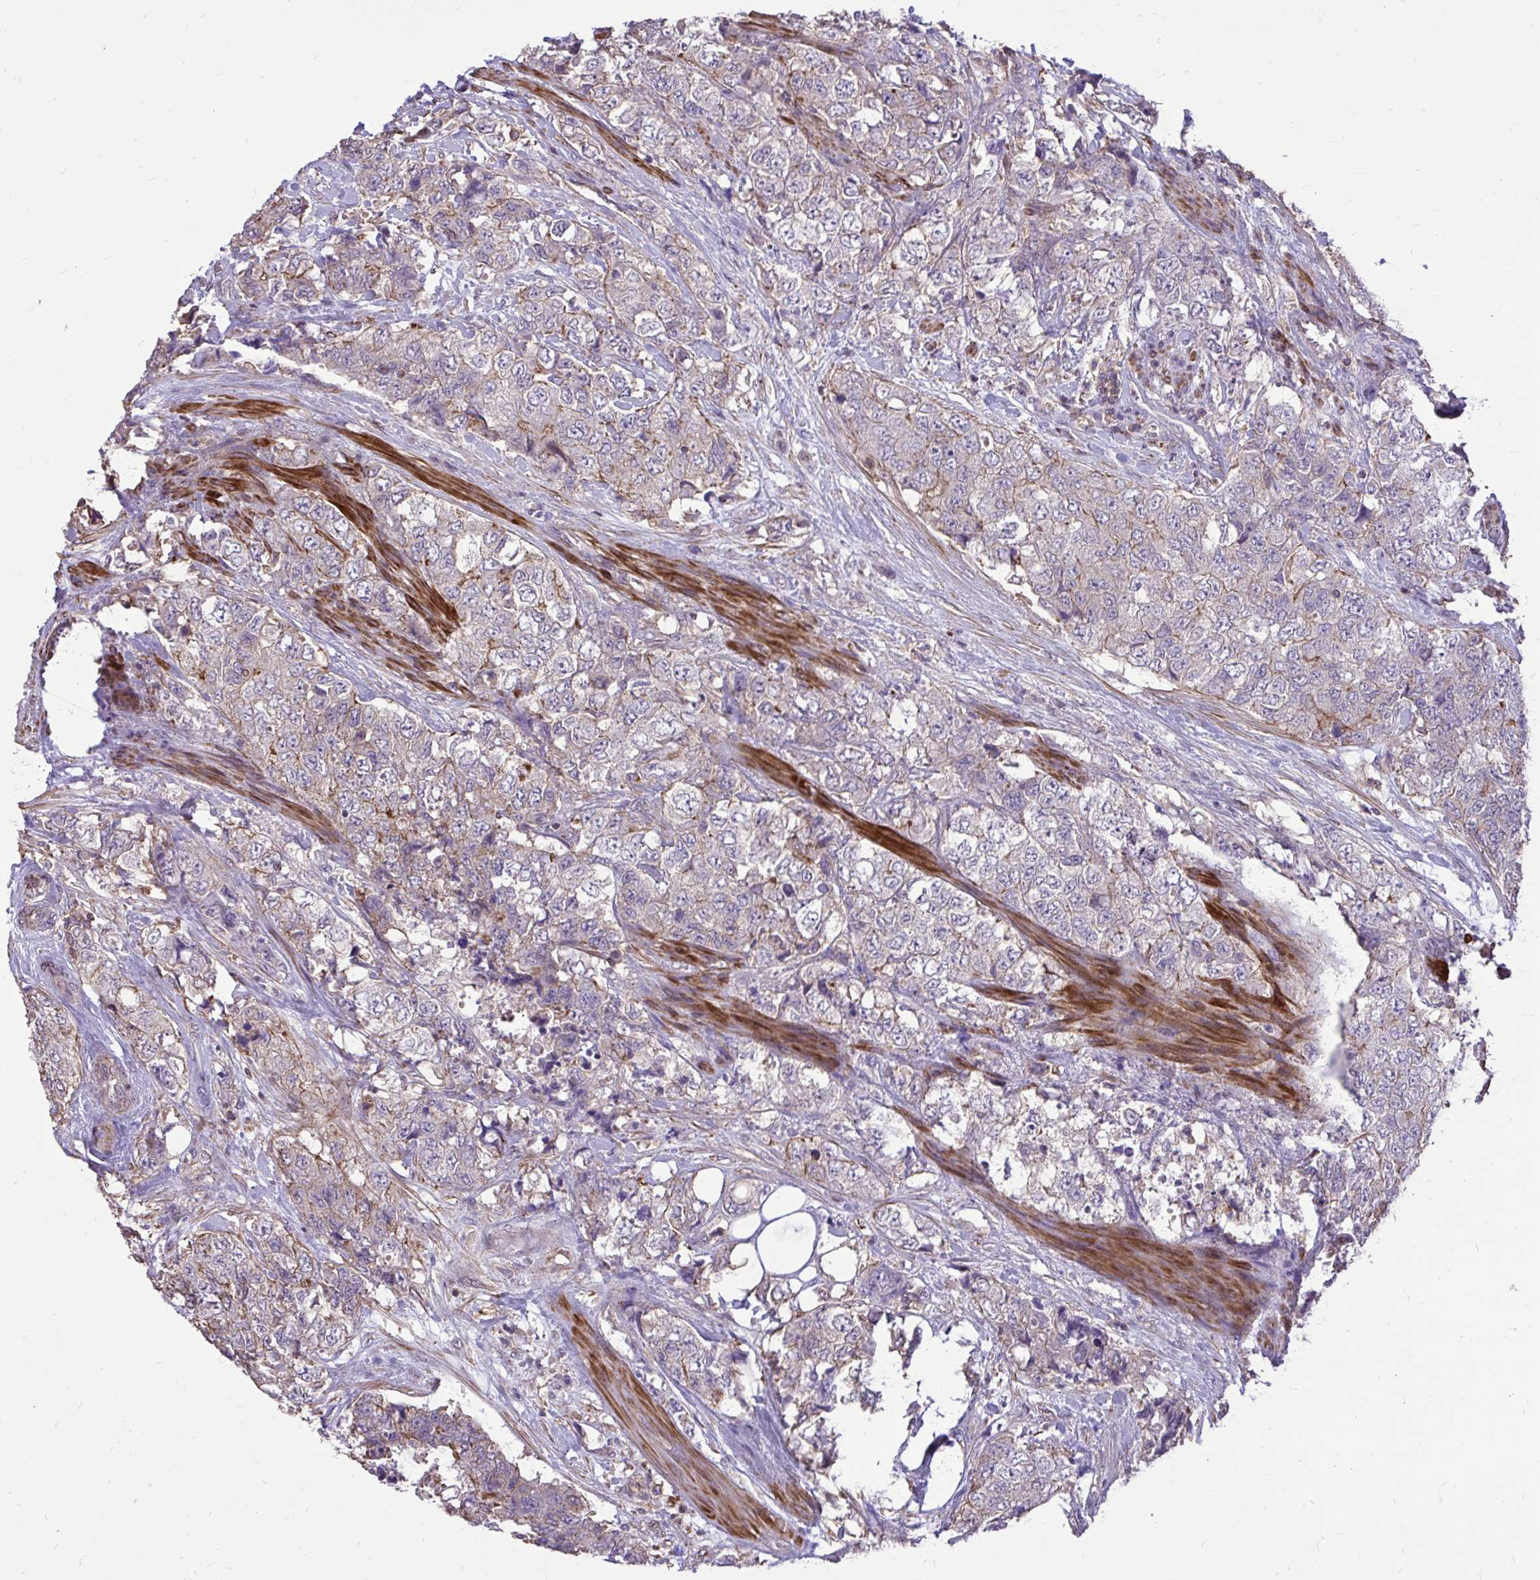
{"staining": {"intensity": "moderate", "quantity": "<25%", "location": "cytoplasmic/membranous"}, "tissue": "urothelial cancer", "cell_type": "Tumor cells", "image_type": "cancer", "snomed": [{"axis": "morphology", "description": "Urothelial carcinoma, High grade"}, {"axis": "topography", "description": "Urinary bladder"}], "caption": "Human urothelial cancer stained with a protein marker displays moderate staining in tumor cells.", "gene": "IGFL2", "patient": {"sex": "female", "age": 78}}